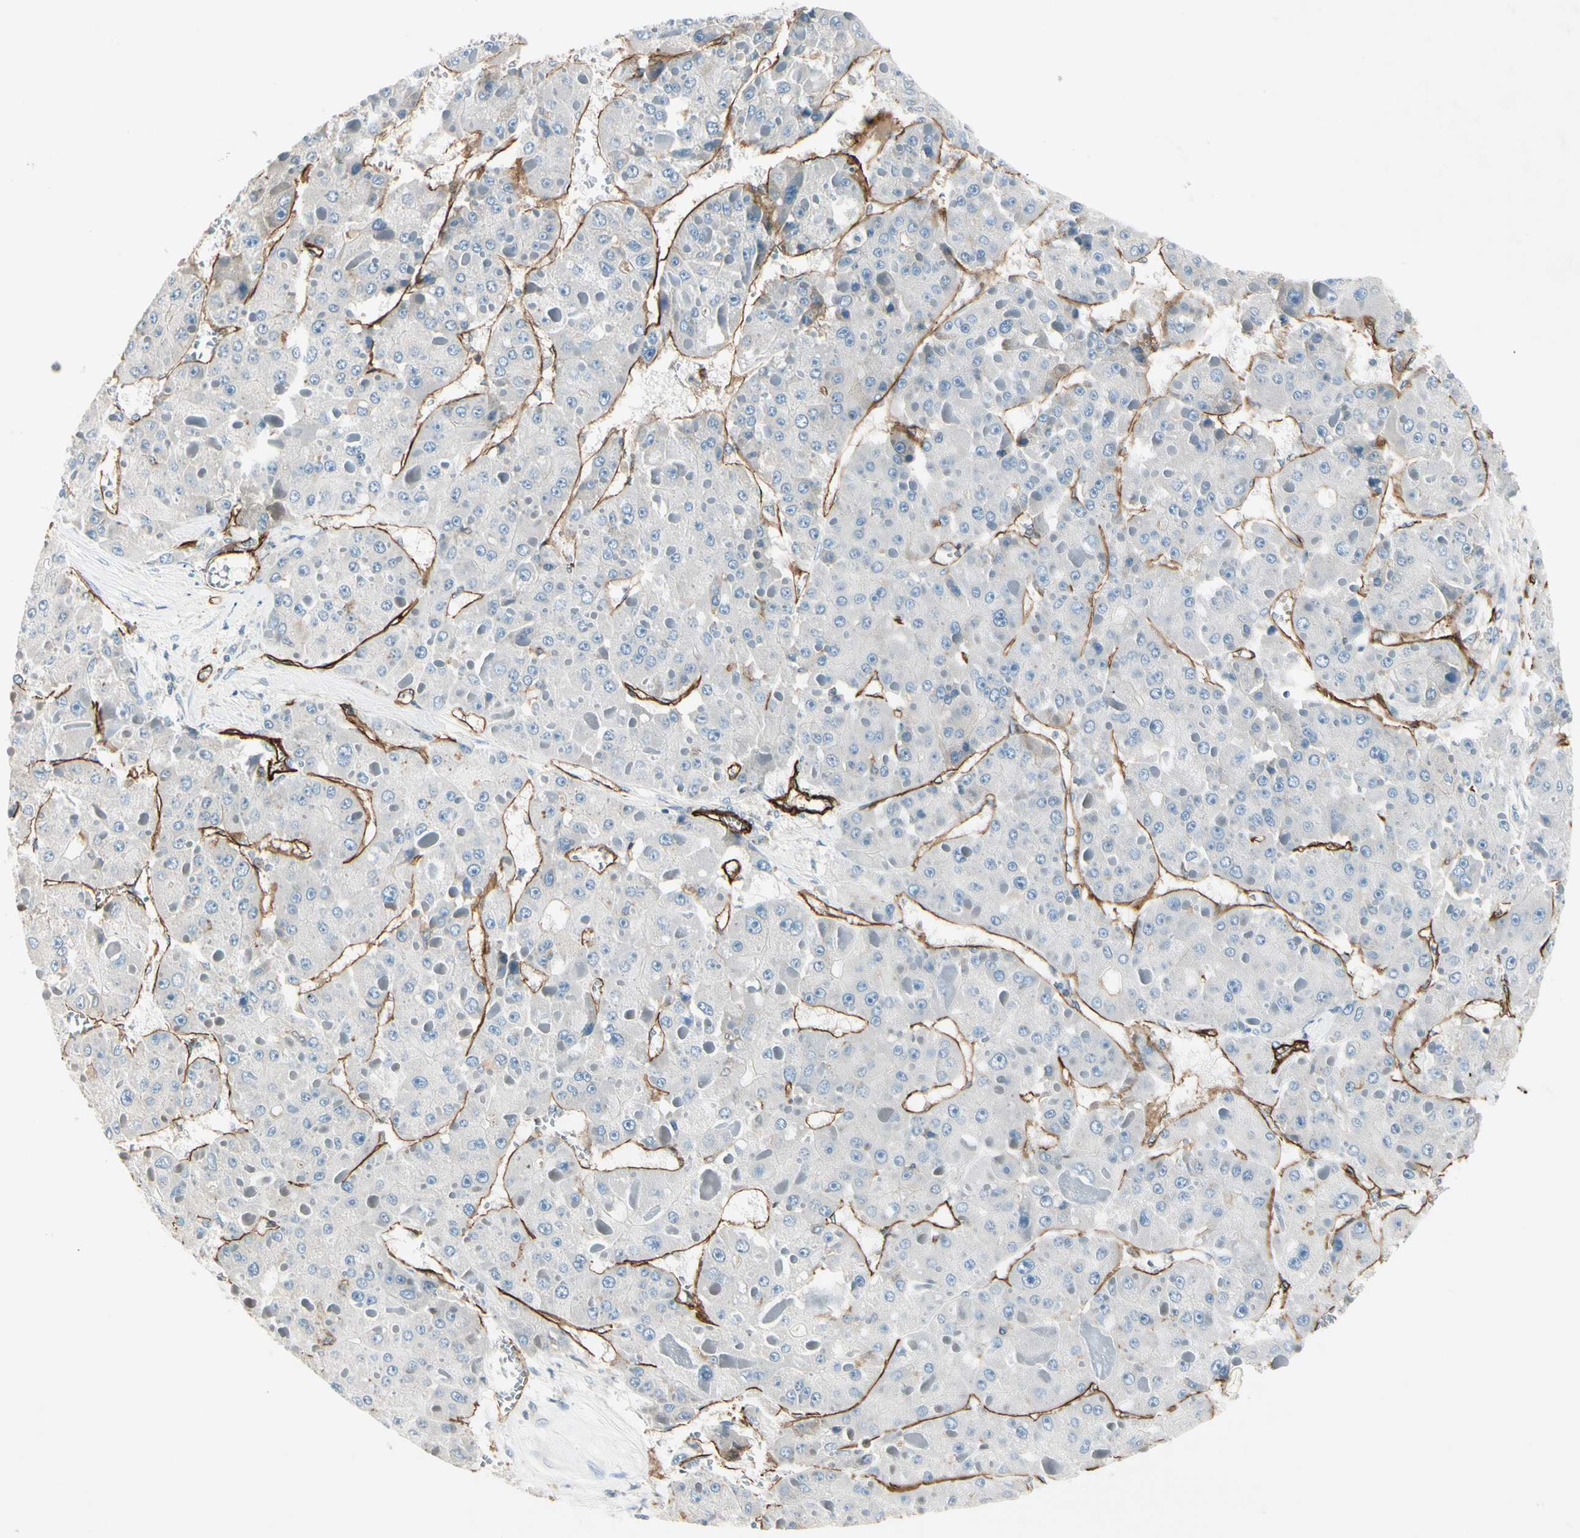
{"staining": {"intensity": "negative", "quantity": "none", "location": "none"}, "tissue": "liver cancer", "cell_type": "Tumor cells", "image_type": "cancer", "snomed": [{"axis": "morphology", "description": "Carcinoma, Hepatocellular, NOS"}, {"axis": "topography", "description": "Liver"}], "caption": "Liver cancer (hepatocellular carcinoma) was stained to show a protein in brown. There is no significant positivity in tumor cells. (Immunohistochemistry (ihc), brightfield microscopy, high magnification).", "gene": "CD93", "patient": {"sex": "female", "age": 73}}